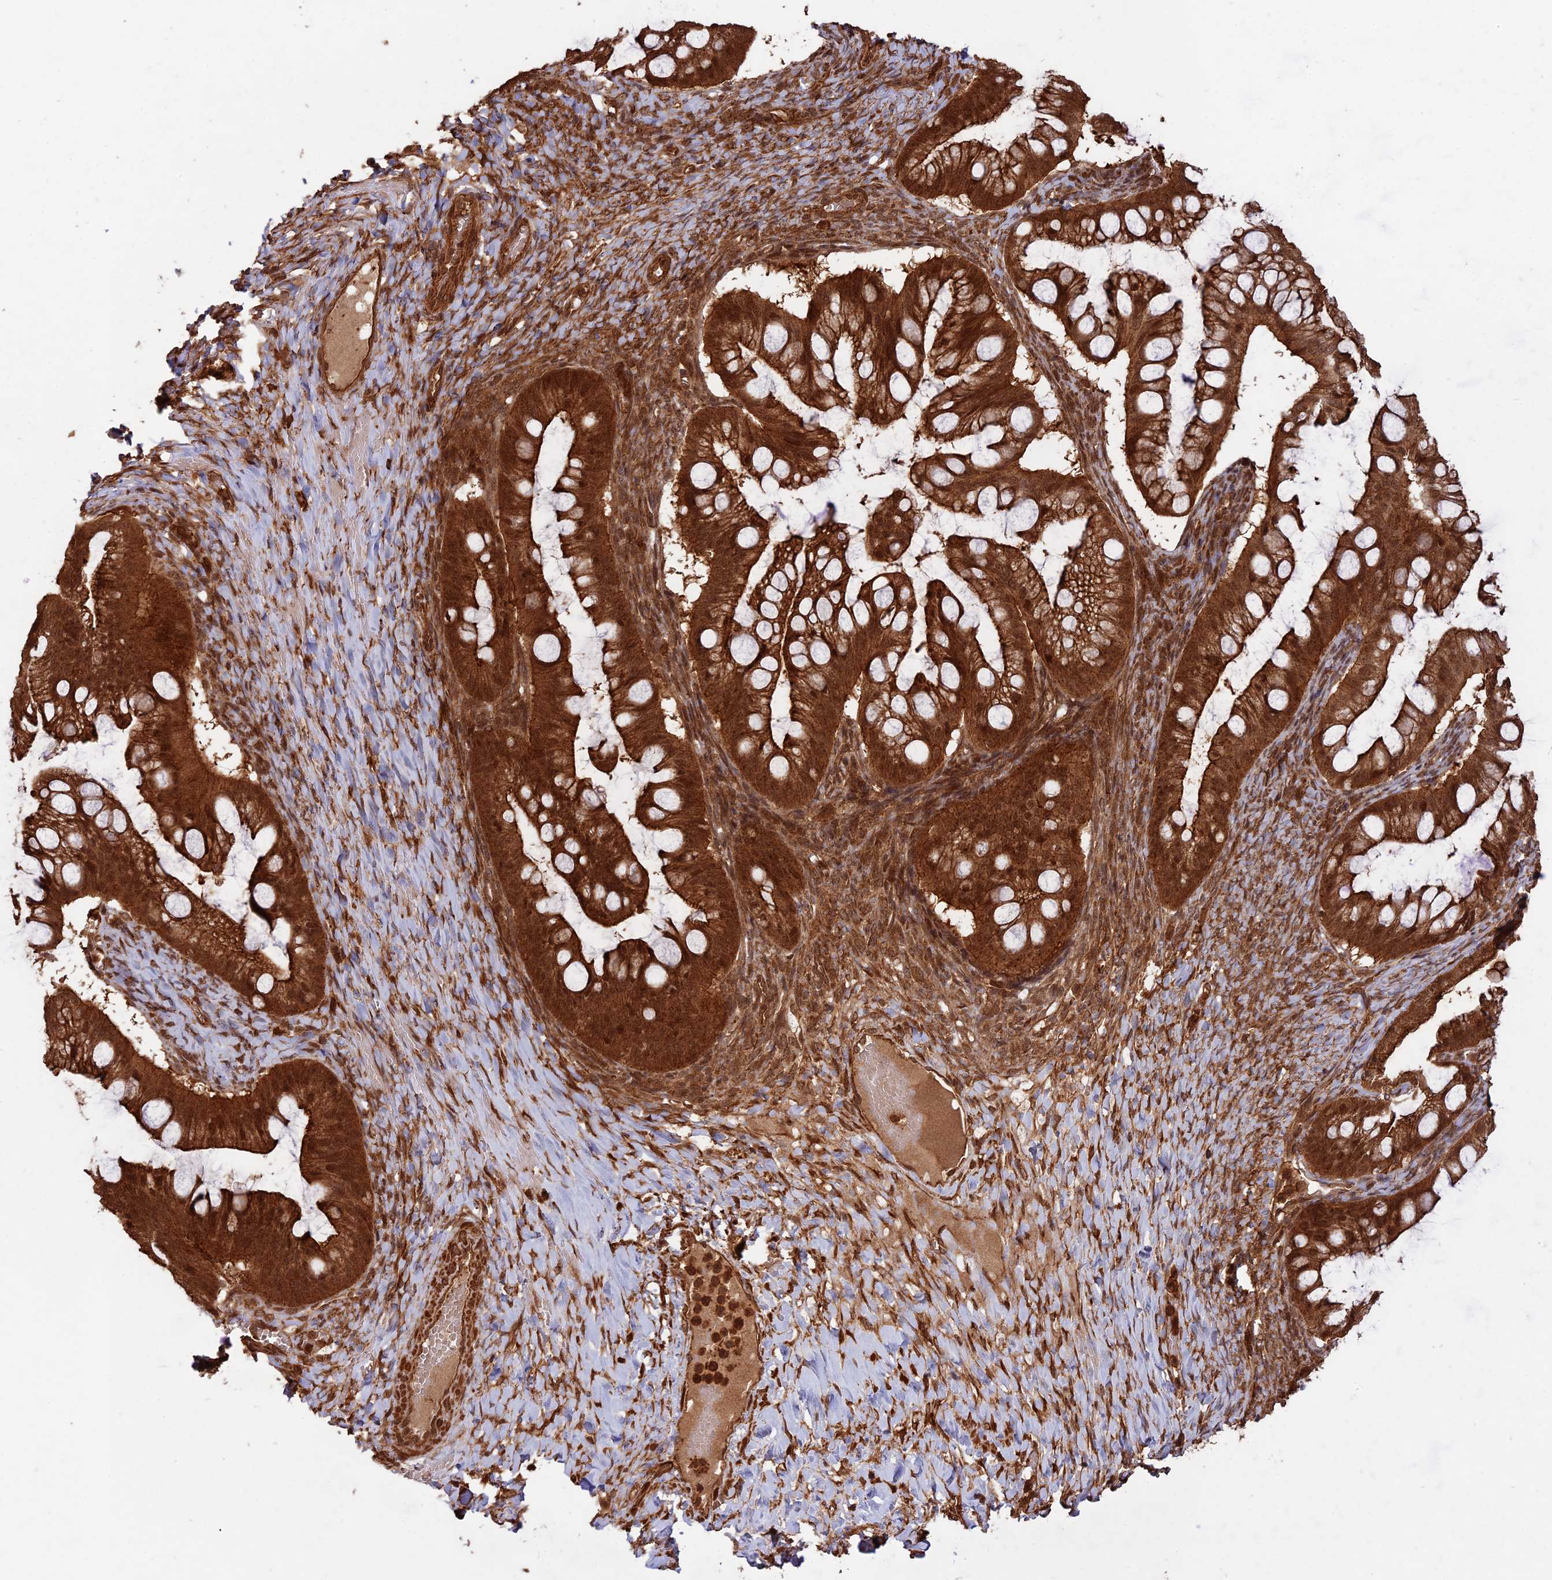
{"staining": {"intensity": "strong", "quantity": ">75%", "location": "cytoplasmic/membranous,nuclear"}, "tissue": "ovarian cancer", "cell_type": "Tumor cells", "image_type": "cancer", "snomed": [{"axis": "morphology", "description": "Cystadenocarcinoma, mucinous, NOS"}, {"axis": "topography", "description": "Ovary"}], "caption": "Human ovarian cancer stained with a protein marker exhibits strong staining in tumor cells.", "gene": "CCDC174", "patient": {"sex": "female", "age": 73}}